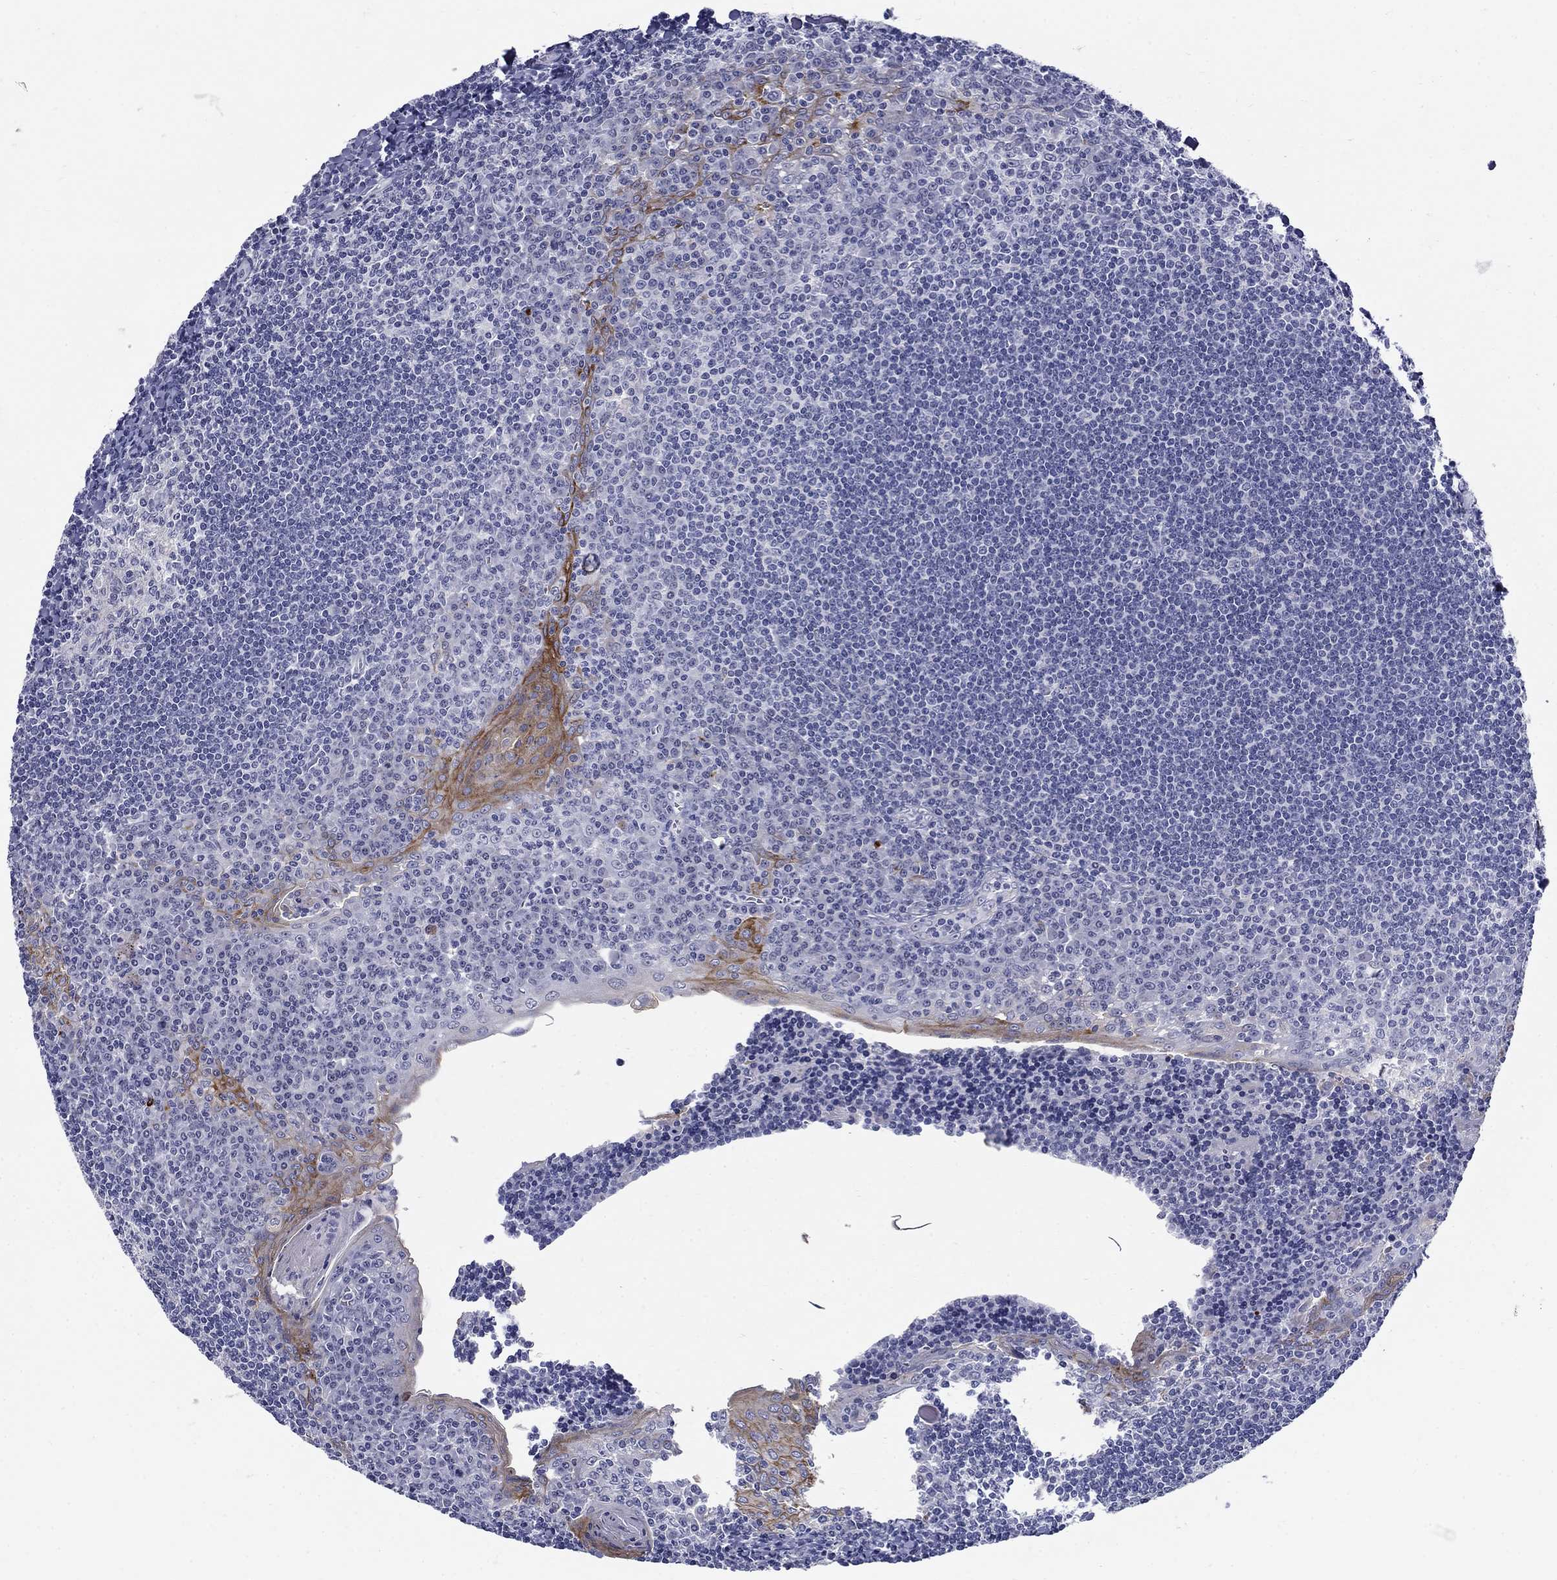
{"staining": {"intensity": "negative", "quantity": "none", "location": "none"}, "tissue": "tonsil", "cell_type": "Germinal center cells", "image_type": "normal", "snomed": [{"axis": "morphology", "description": "Normal tissue, NOS"}, {"axis": "topography", "description": "Tonsil"}], "caption": "DAB (3,3'-diaminobenzidine) immunohistochemical staining of benign human tonsil reveals no significant expression in germinal center cells.", "gene": "C4orf19", "patient": {"sex": "female", "age": 12}}